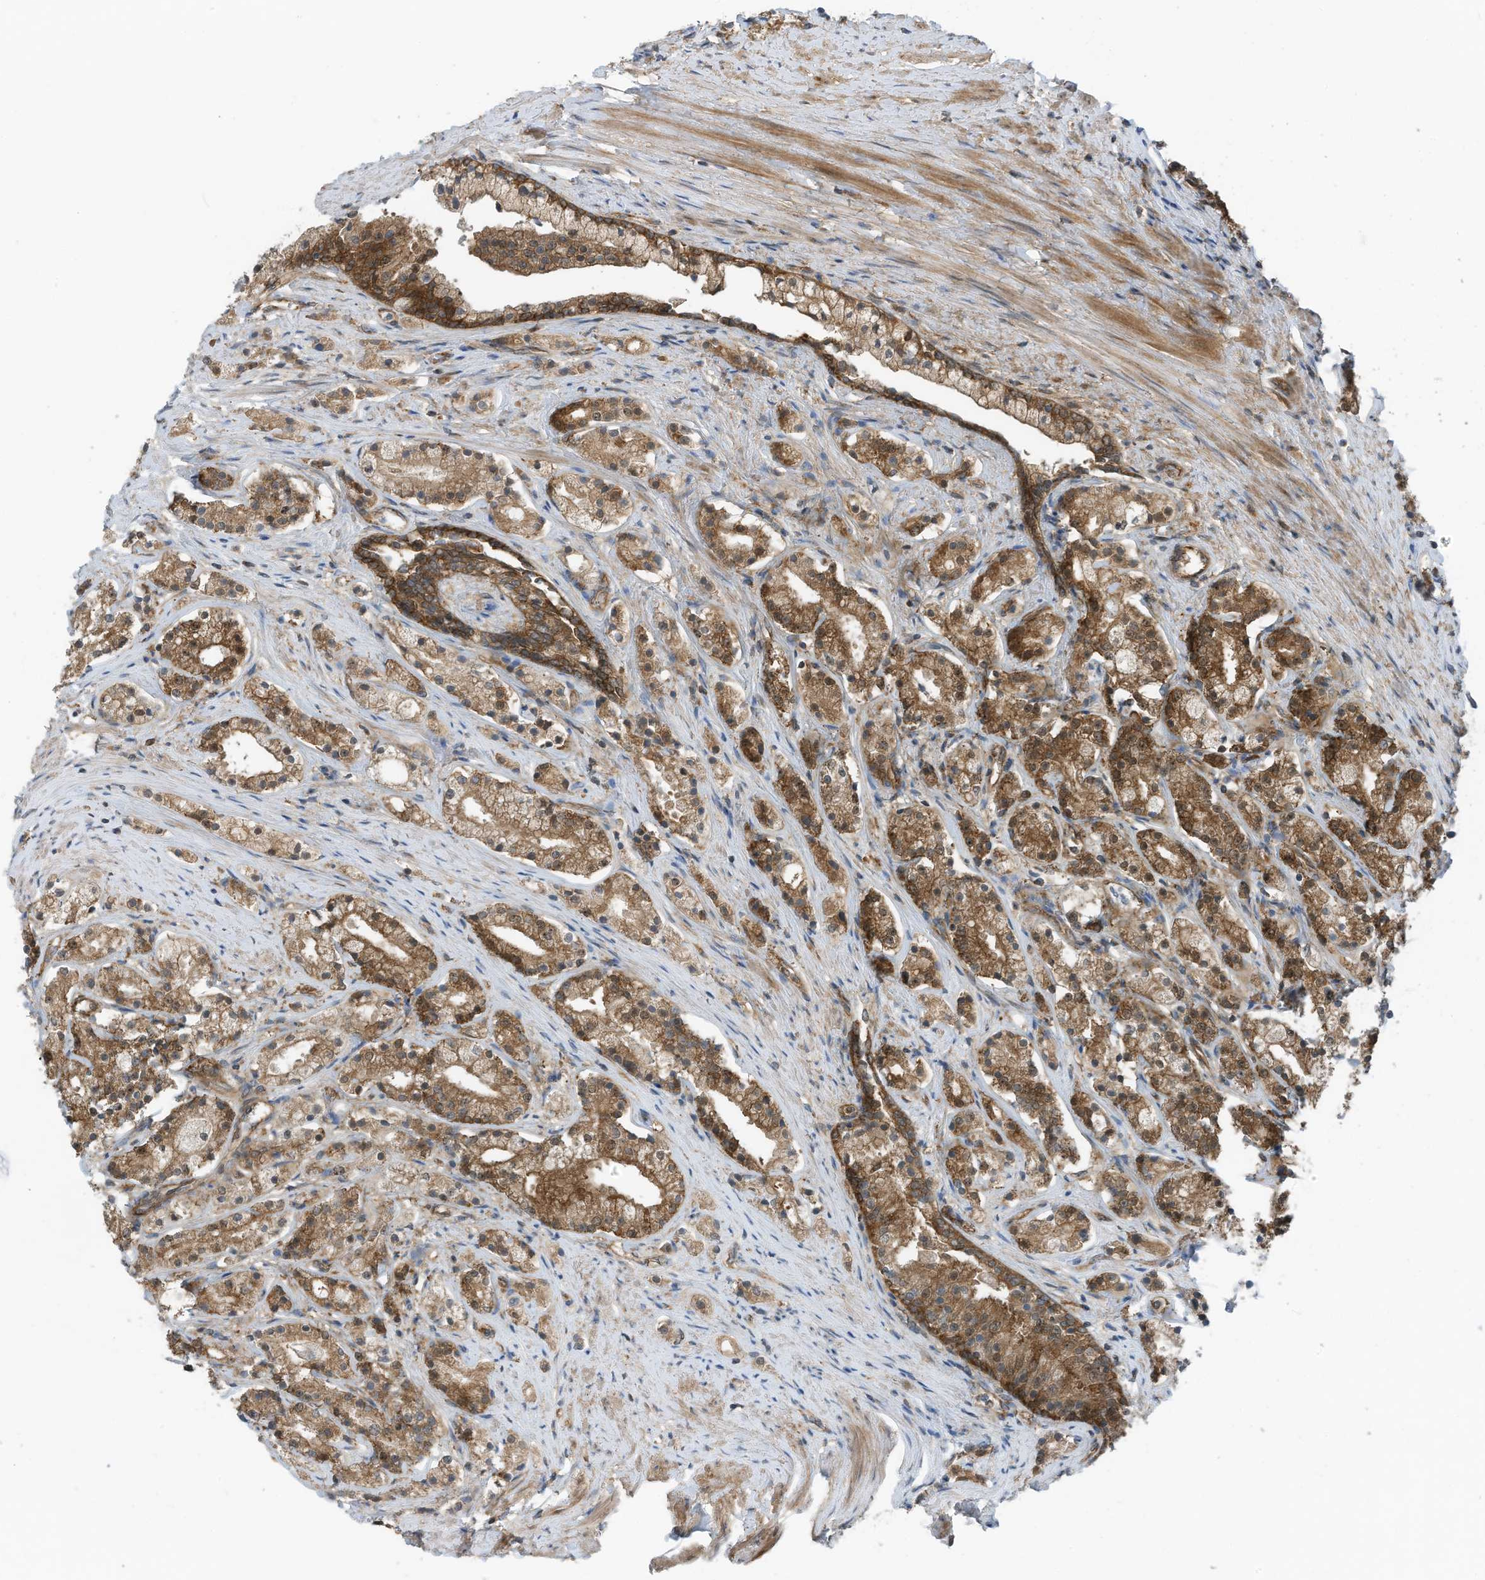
{"staining": {"intensity": "moderate", "quantity": ">75%", "location": "cytoplasmic/membranous"}, "tissue": "prostate cancer", "cell_type": "Tumor cells", "image_type": "cancer", "snomed": [{"axis": "morphology", "description": "Adenocarcinoma, High grade"}, {"axis": "topography", "description": "Prostate"}], "caption": "A medium amount of moderate cytoplasmic/membranous positivity is present in approximately >75% of tumor cells in prostate cancer (adenocarcinoma (high-grade)) tissue.", "gene": "REPS1", "patient": {"sex": "male", "age": 69}}